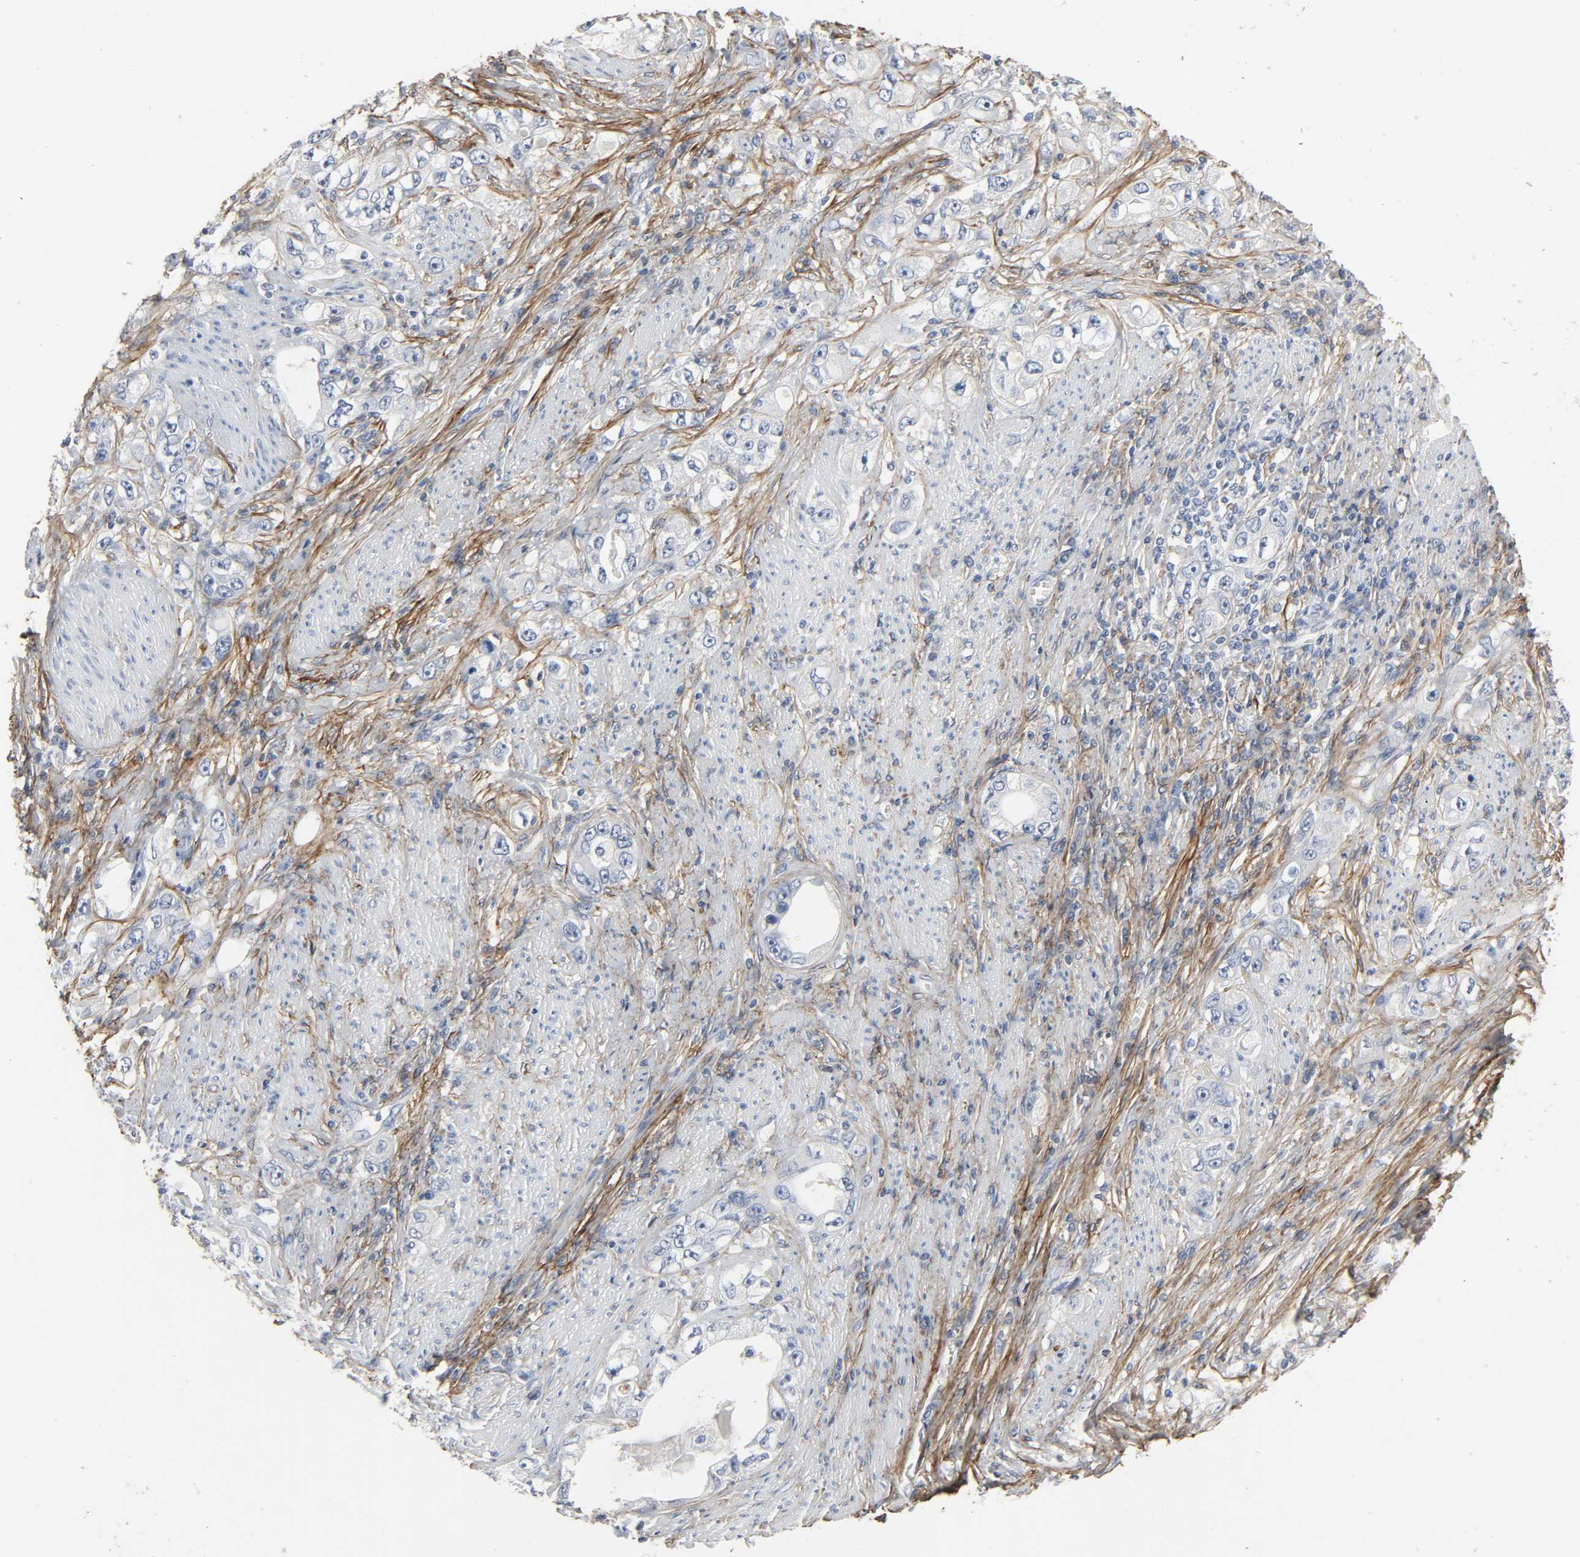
{"staining": {"intensity": "negative", "quantity": "none", "location": "none"}, "tissue": "stomach cancer", "cell_type": "Tumor cells", "image_type": "cancer", "snomed": [{"axis": "morphology", "description": "Adenocarcinoma, NOS"}, {"axis": "topography", "description": "Stomach, lower"}], "caption": "This image is of adenocarcinoma (stomach) stained with immunohistochemistry to label a protein in brown with the nuclei are counter-stained blue. There is no expression in tumor cells.", "gene": "FBLN5", "patient": {"sex": "female", "age": 93}}